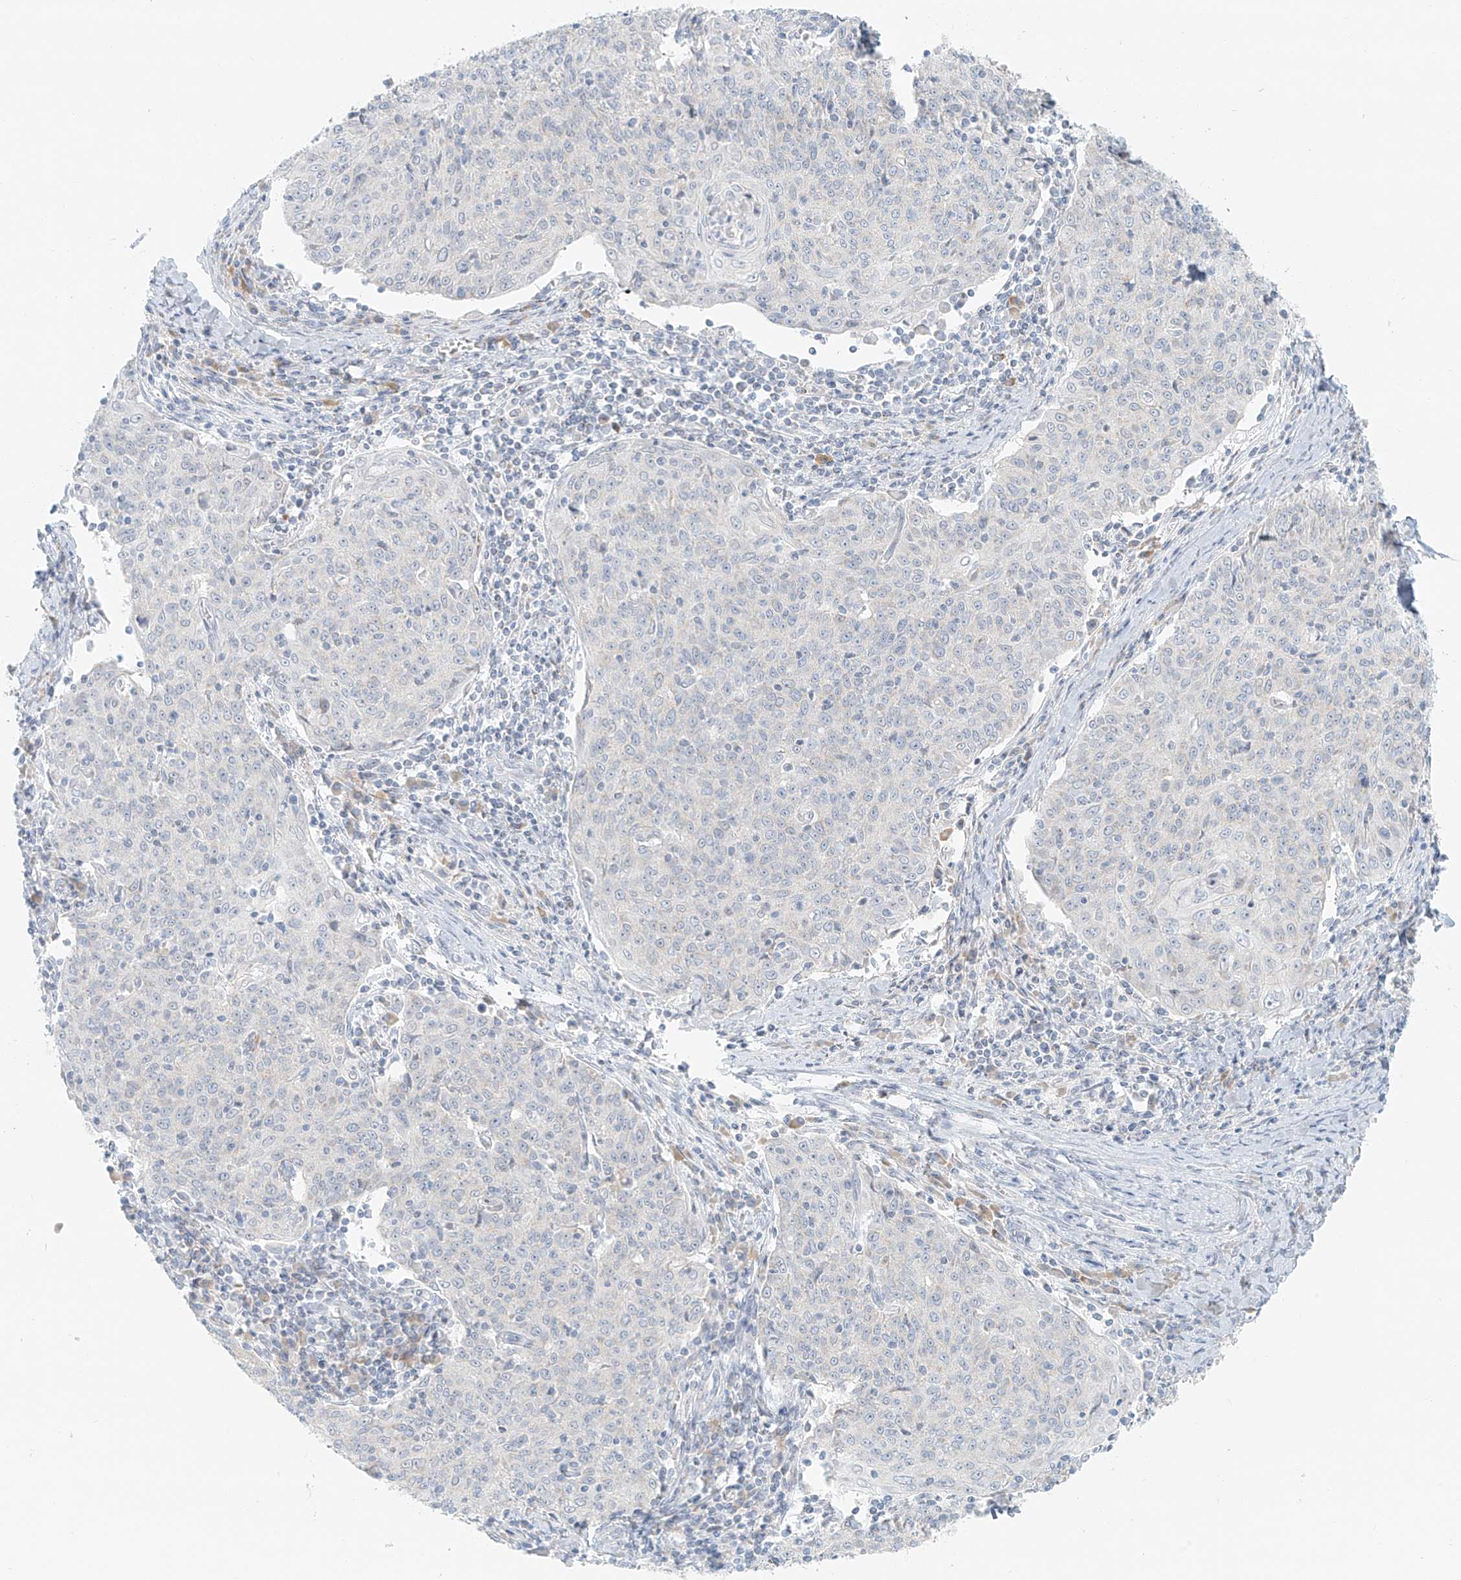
{"staining": {"intensity": "negative", "quantity": "none", "location": "none"}, "tissue": "cervical cancer", "cell_type": "Tumor cells", "image_type": "cancer", "snomed": [{"axis": "morphology", "description": "Squamous cell carcinoma, NOS"}, {"axis": "topography", "description": "Cervix"}], "caption": "Human cervical cancer stained for a protein using immunohistochemistry (IHC) shows no staining in tumor cells.", "gene": "UST", "patient": {"sex": "female", "age": 48}}